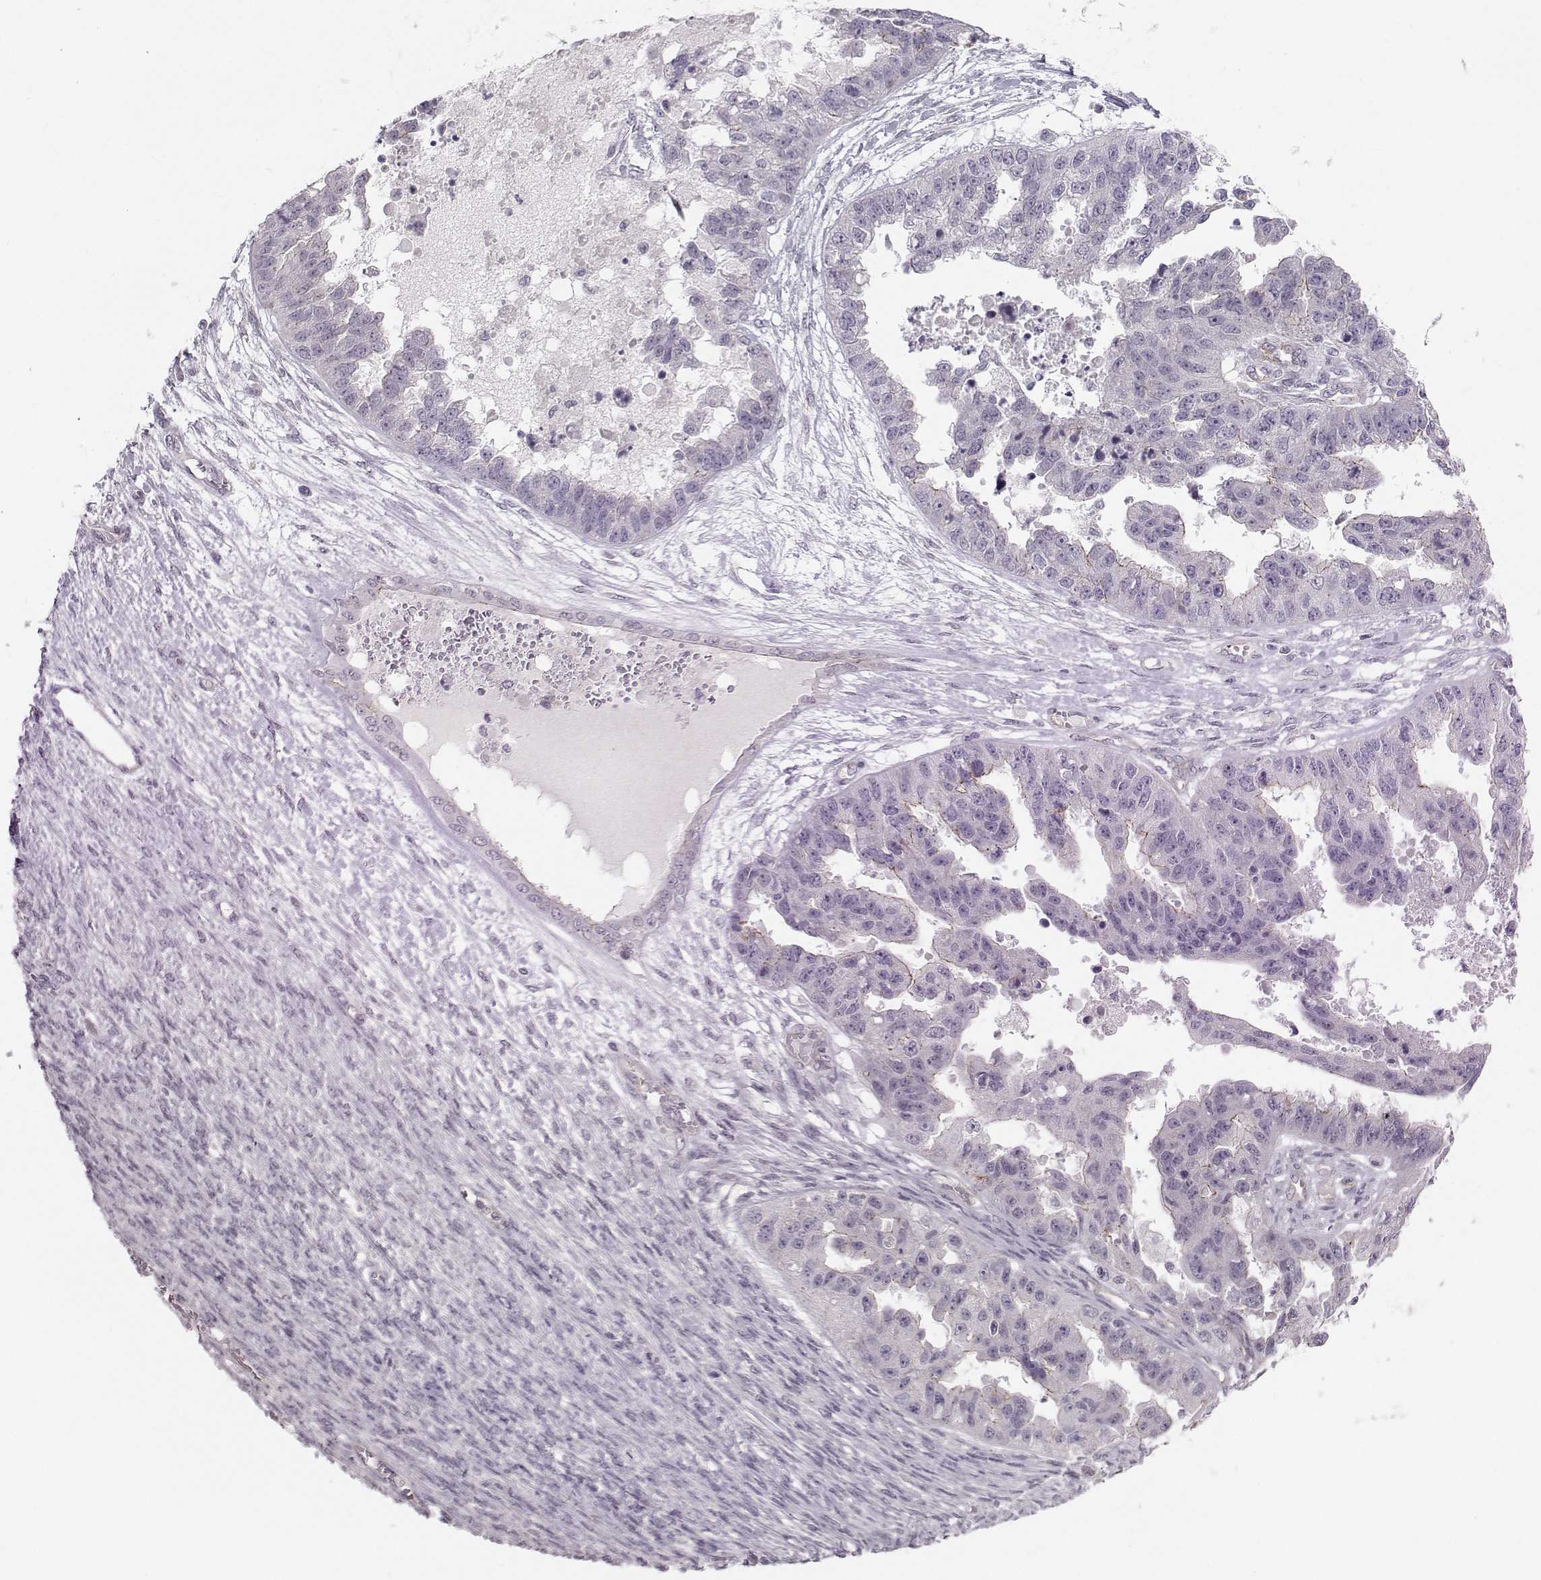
{"staining": {"intensity": "weak", "quantity": "<25%", "location": "cytoplasmic/membranous"}, "tissue": "ovarian cancer", "cell_type": "Tumor cells", "image_type": "cancer", "snomed": [{"axis": "morphology", "description": "Cystadenocarcinoma, serous, NOS"}, {"axis": "topography", "description": "Ovary"}], "caption": "Human ovarian serous cystadenocarcinoma stained for a protein using immunohistochemistry (IHC) shows no positivity in tumor cells.", "gene": "MAST1", "patient": {"sex": "female", "age": 58}}